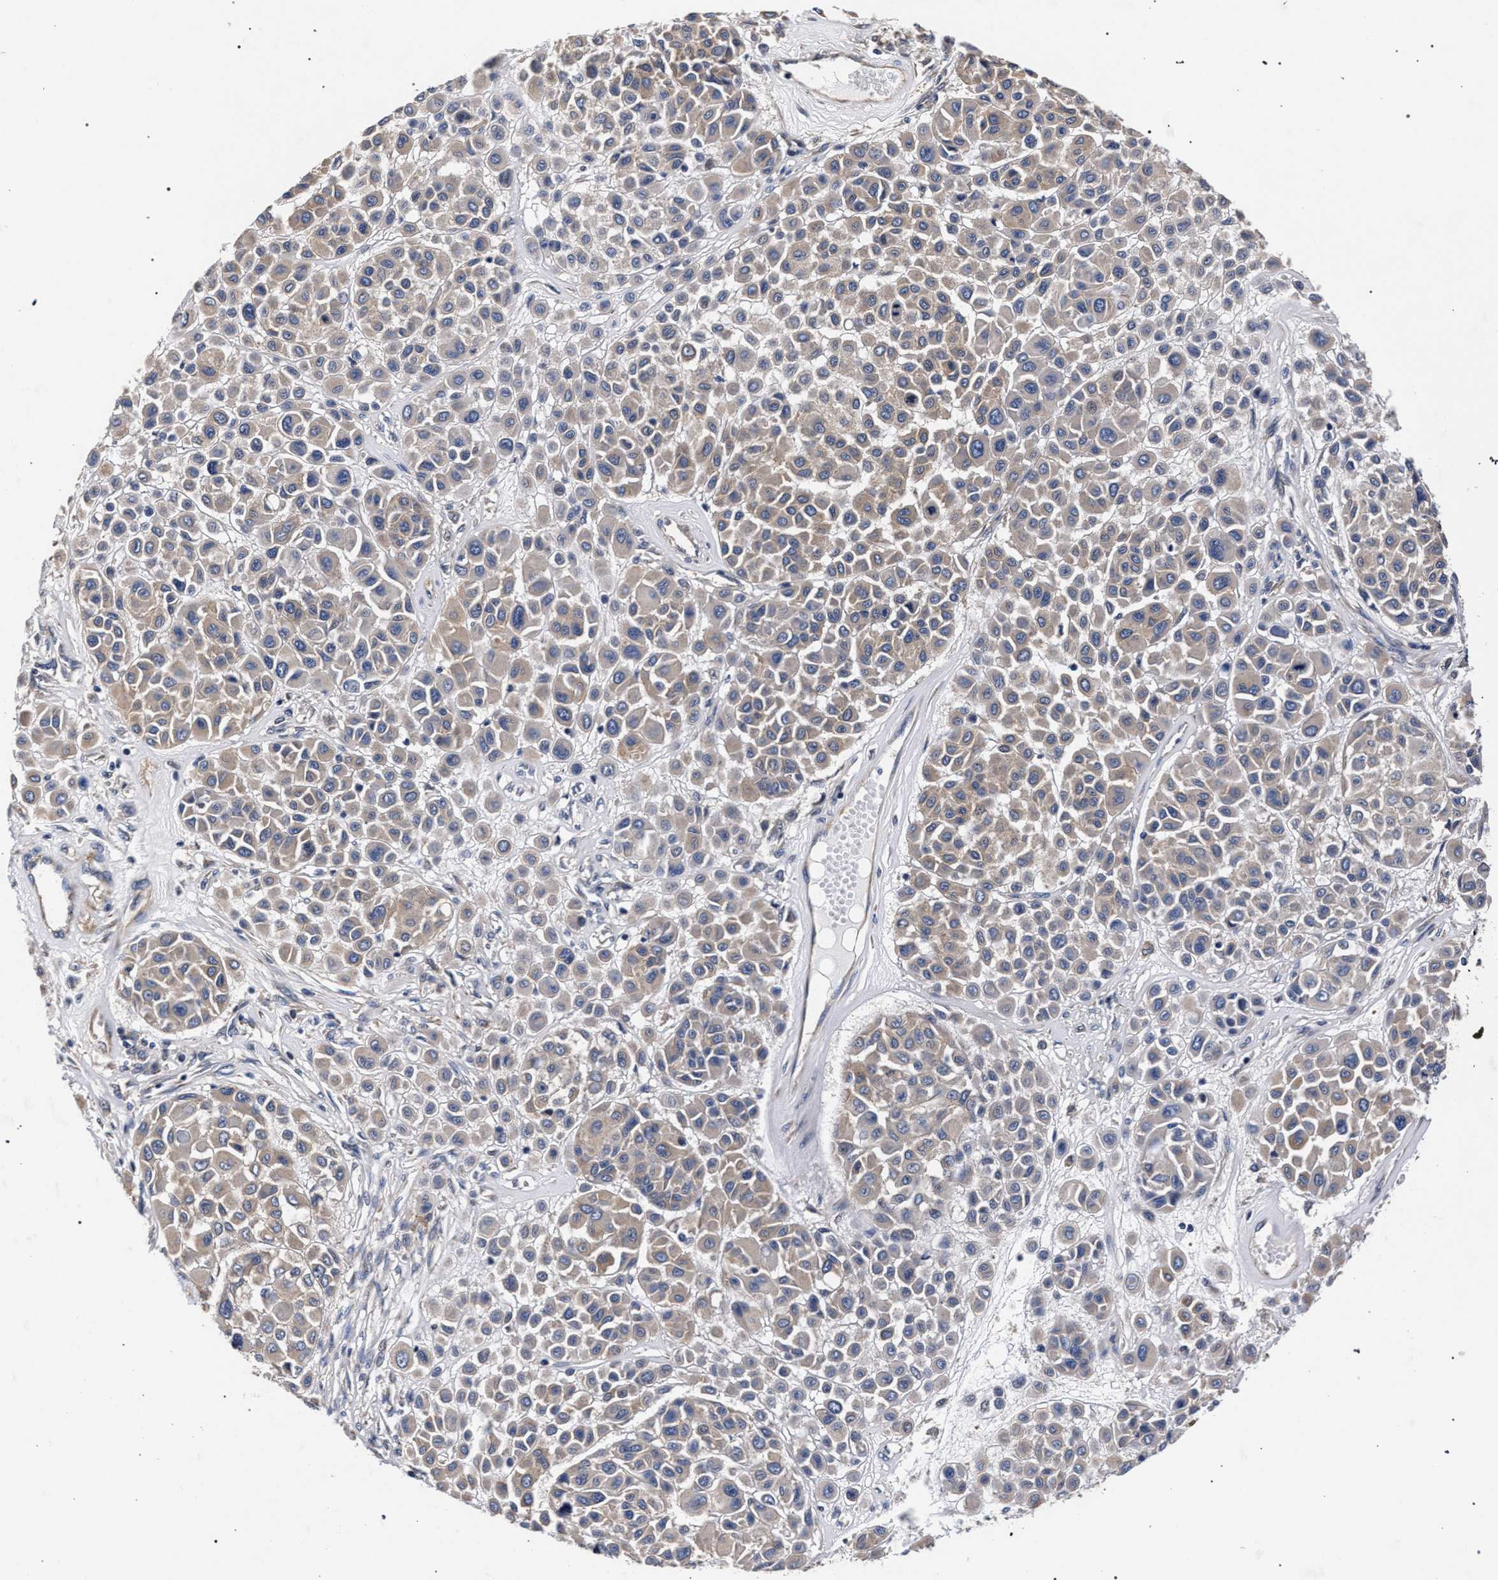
{"staining": {"intensity": "weak", "quantity": "25%-75%", "location": "cytoplasmic/membranous"}, "tissue": "melanoma", "cell_type": "Tumor cells", "image_type": "cancer", "snomed": [{"axis": "morphology", "description": "Malignant melanoma, Metastatic site"}, {"axis": "topography", "description": "Soft tissue"}], "caption": "Brown immunohistochemical staining in malignant melanoma (metastatic site) displays weak cytoplasmic/membranous expression in approximately 25%-75% of tumor cells.", "gene": "CFAP95", "patient": {"sex": "male", "age": 41}}